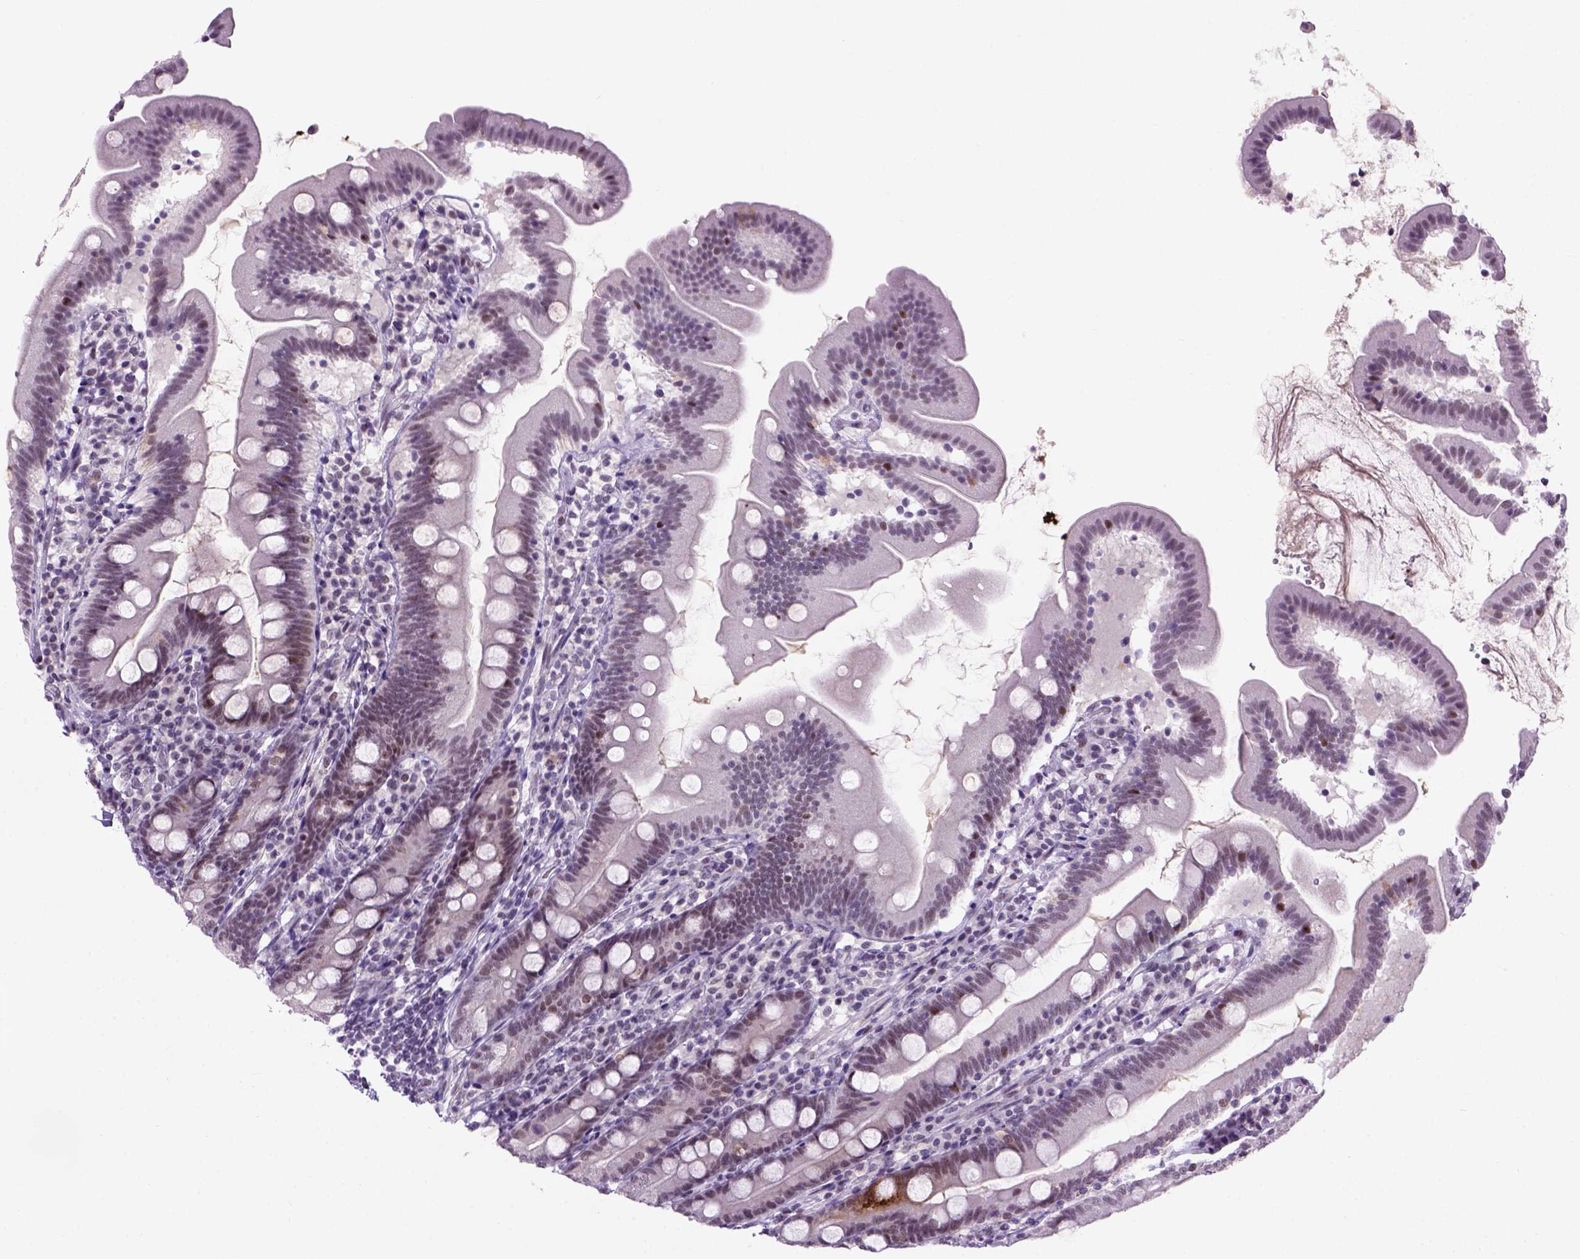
{"staining": {"intensity": "moderate", "quantity": "<25%", "location": "nuclear"}, "tissue": "duodenum", "cell_type": "Glandular cells", "image_type": "normal", "snomed": [{"axis": "morphology", "description": "Normal tissue, NOS"}, {"axis": "topography", "description": "Duodenum"}], "caption": "Duodenum stained for a protein (brown) exhibits moderate nuclear positive positivity in about <25% of glandular cells.", "gene": "TBPL1", "patient": {"sex": "female", "age": 67}}